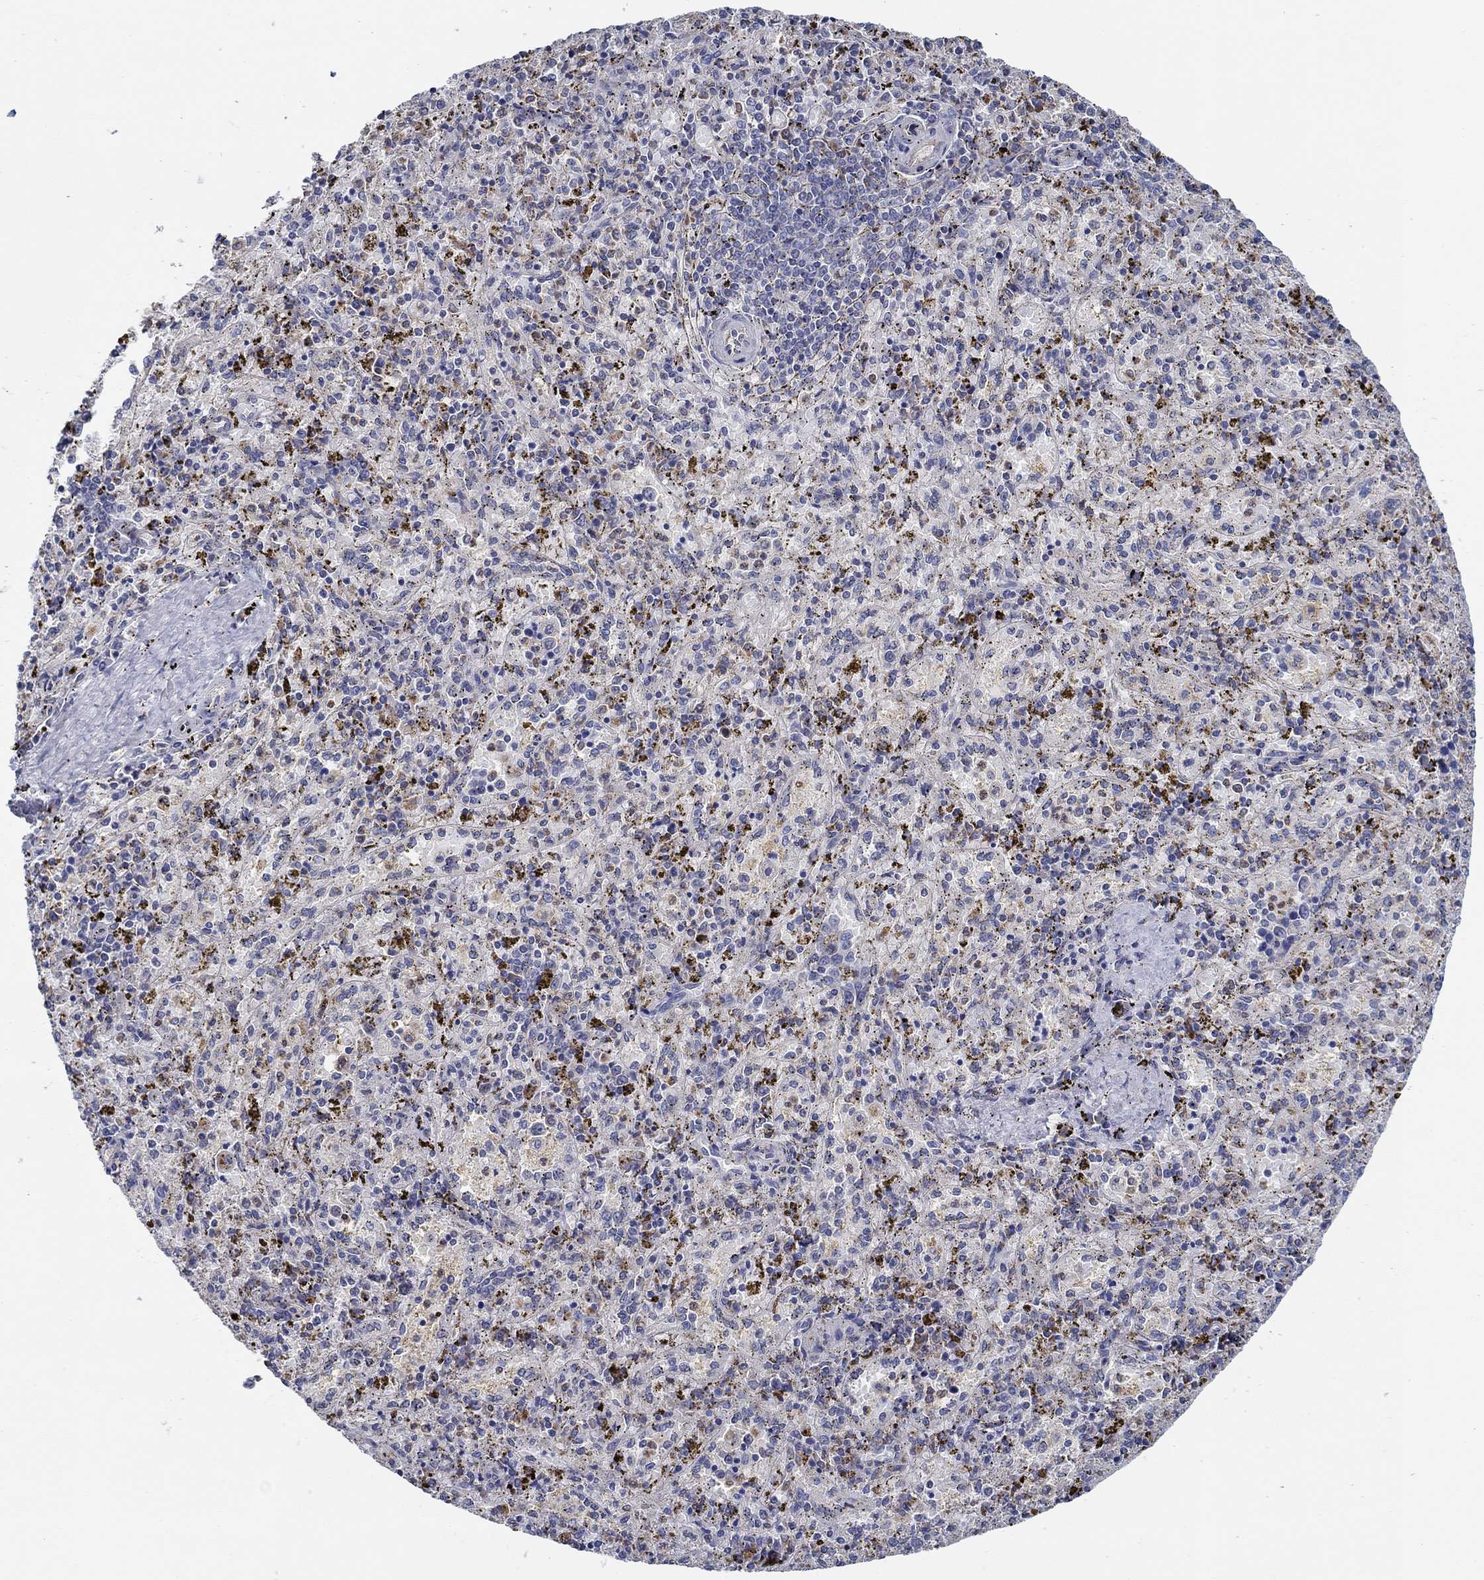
{"staining": {"intensity": "negative", "quantity": "none", "location": "none"}, "tissue": "spleen", "cell_type": "Cells in red pulp", "image_type": "normal", "snomed": [{"axis": "morphology", "description": "Normal tissue, NOS"}, {"axis": "topography", "description": "Spleen"}], "caption": "IHC micrograph of normal spleen: spleen stained with DAB (3,3'-diaminobenzidine) exhibits no significant protein positivity in cells in red pulp.", "gene": "CFAP61", "patient": {"sex": "female", "age": 50}}